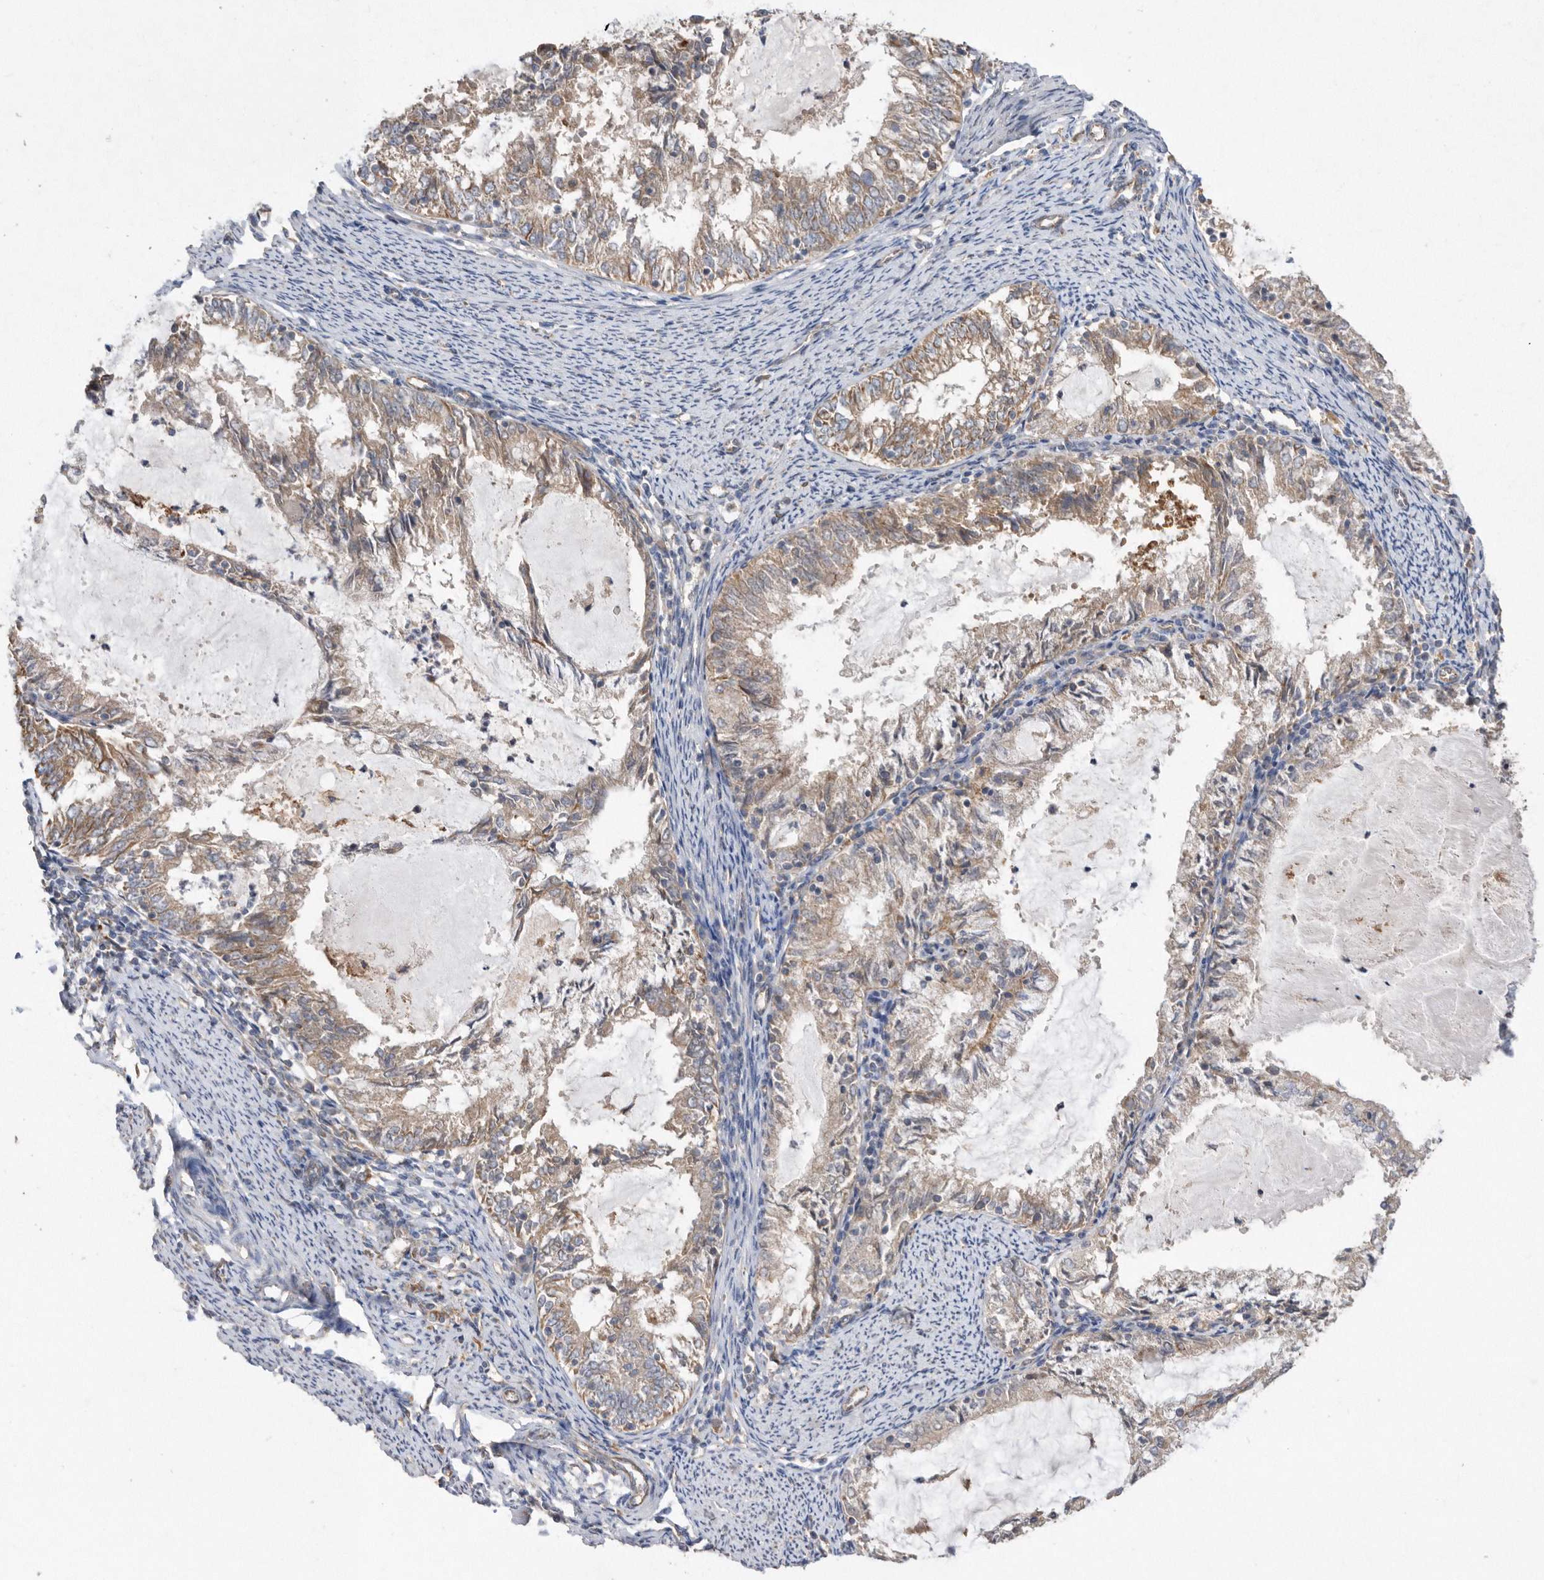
{"staining": {"intensity": "weak", "quantity": "25%-75%", "location": "cytoplasmic/membranous"}, "tissue": "endometrial cancer", "cell_type": "Tumor cells", "image_type": "cancer", "snomed": [{"axis": "morphology", "description": "Adenocarcinoma, NOS"}, {"axis": "topography", "description": "Endometrium"}], "caption": "Endometrial adenocarcinoma tissue shows weak cytoplasmic/membranous expression in approximately 25%-75% of tumor cells, visualized by immunohistochemistry.", "gene": "PON2", "patient": {"sex": "female", "age": 57}}